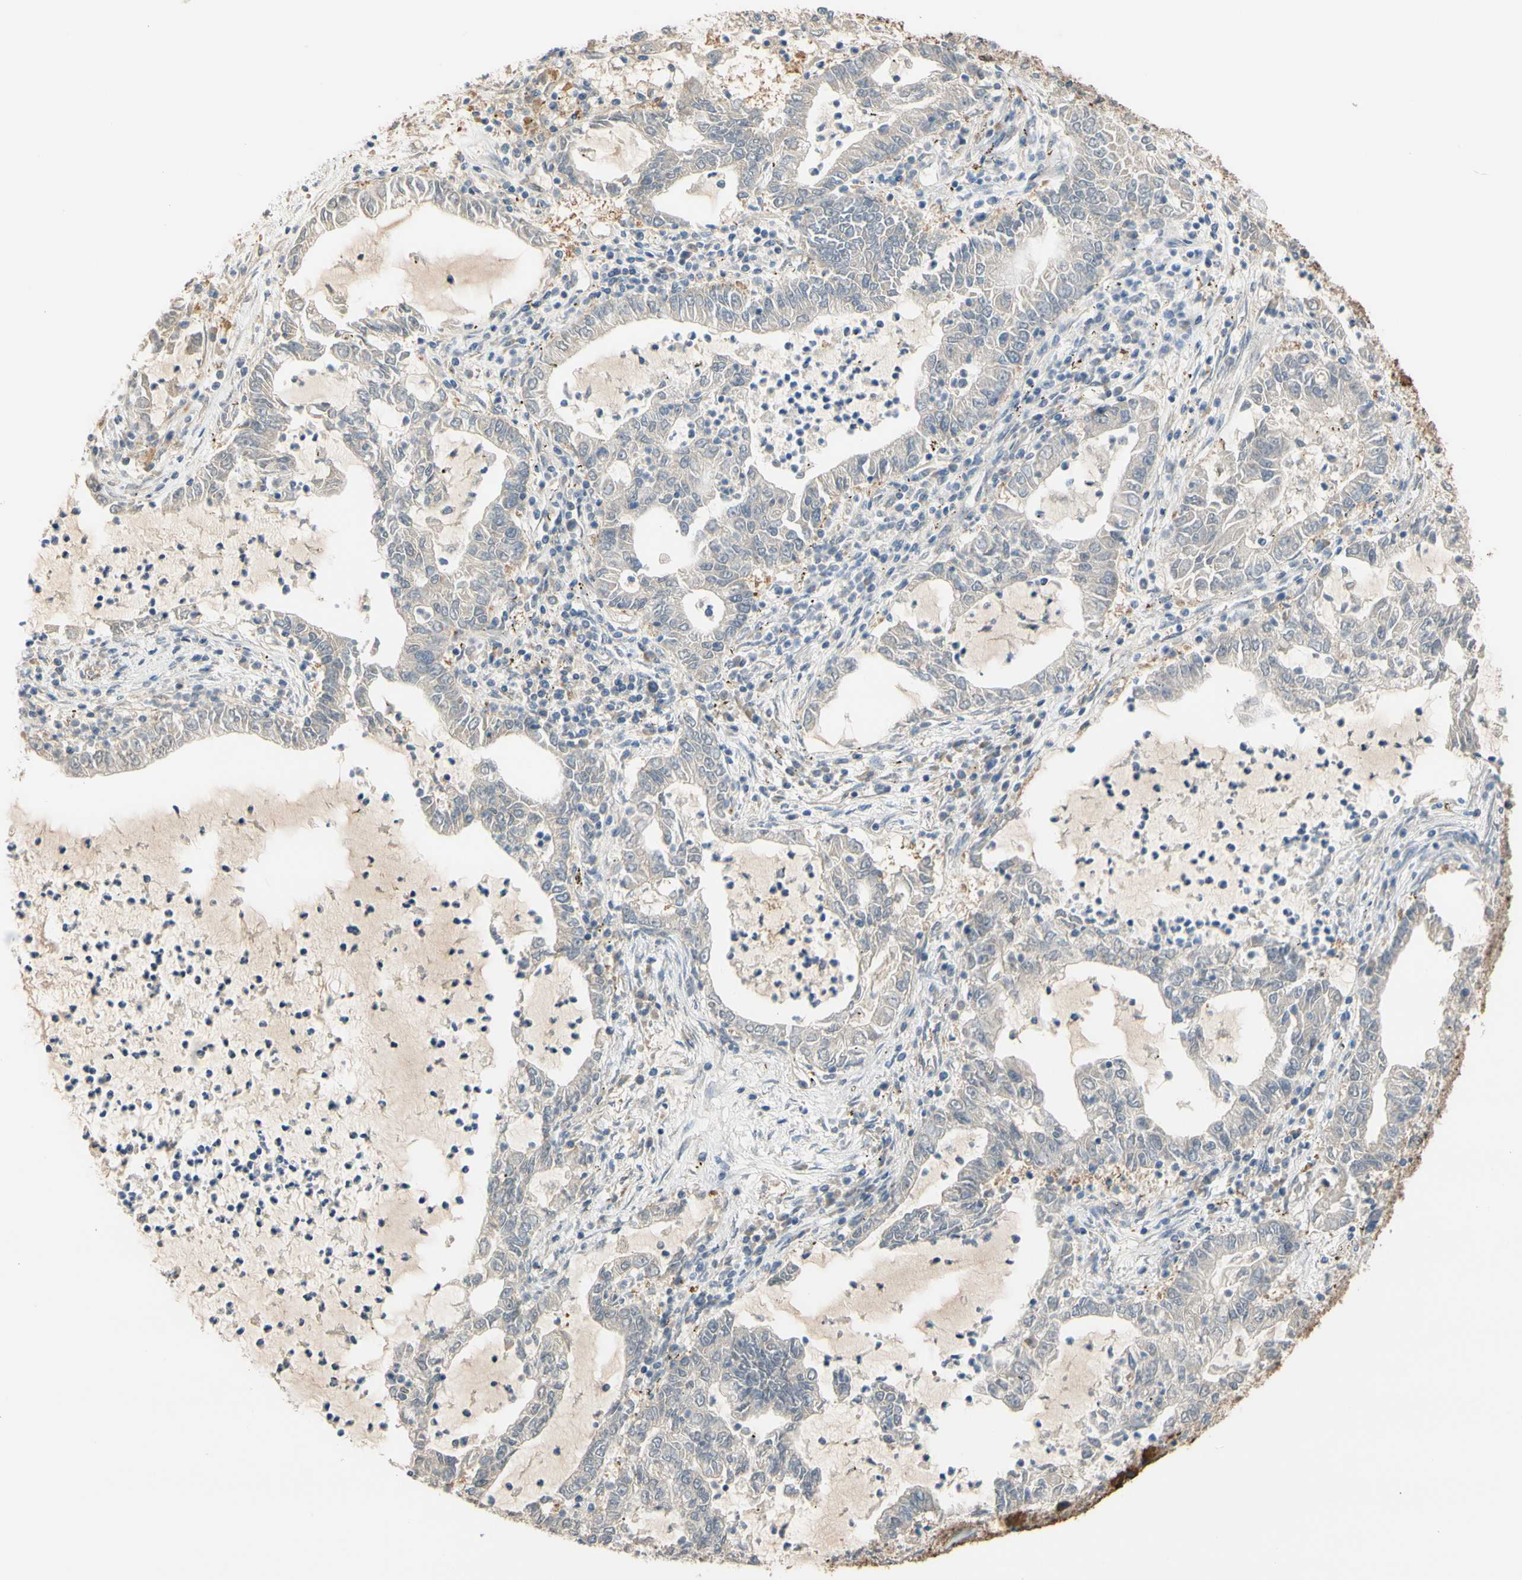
{"staining": {"intensity": "moderate", "quantity": "25%-75%", "location": "cytoplasmic/membranous"}, "tissue": "lung cancer", "cell_type": "Tumor cells", "image_type": "cancer", "snomed": [{"axis": "morphology", "description": "Adenocarcinoma, NOS"}, {"axis": "topography", "description": "Lung"}], "caption": "The immunohistochemical stain labels moderate cytoplasmic/membranous staining in tumor cells of adenocarcinoma (lung) tissue.", "gene": "ALDH1A2", "patient": {"sex": "female", "age": 51}}